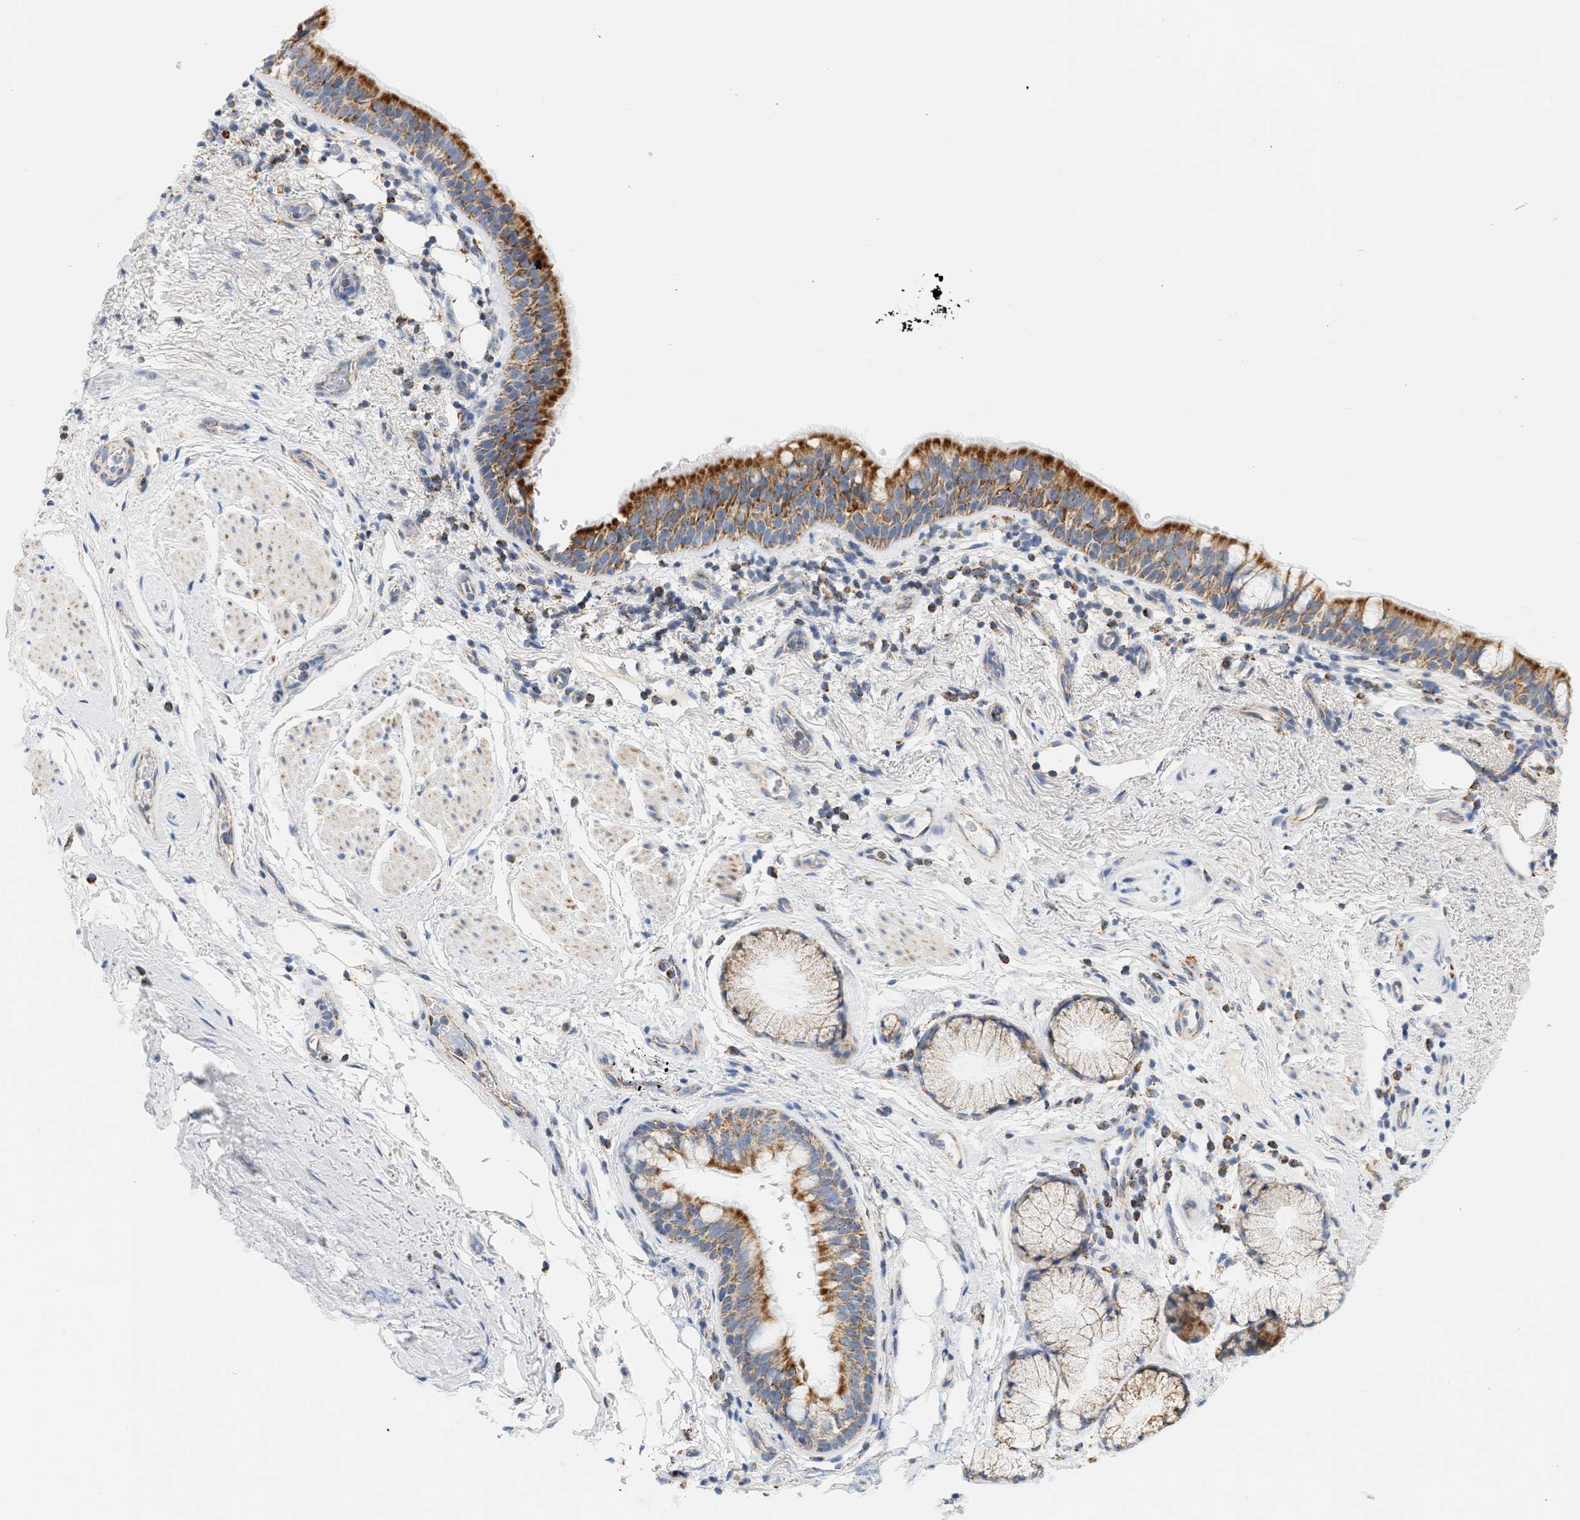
{"staining": {"intensity": "strong", "quantity": ">75%", "location": "cytoplasmic/membranous"}, "tissue": "bronchus", "cell_type": "Respiratory epithelial cells", "image_type": "normal", "snomed": [{"axis": "morphology", "description": "Normal tissue, NOS"}, {"axis": "morphology", "description": "Inflammation, NOS"}, {"axis": "topography", "description": "Cartilage tissue"}, {"axis": "topography", "description": "Bronchus"}], "caption": "Immunohistochemistry (IHC) (DAB (3,3'-diaminobenzidine)) staining of benign human bronchus displays strong cytoplasmic/membranous protein staining in about >75% of respiratory epithelial cells.", "gene": "GRPEL2", "patient": {"sex": "male", "age": 77}}